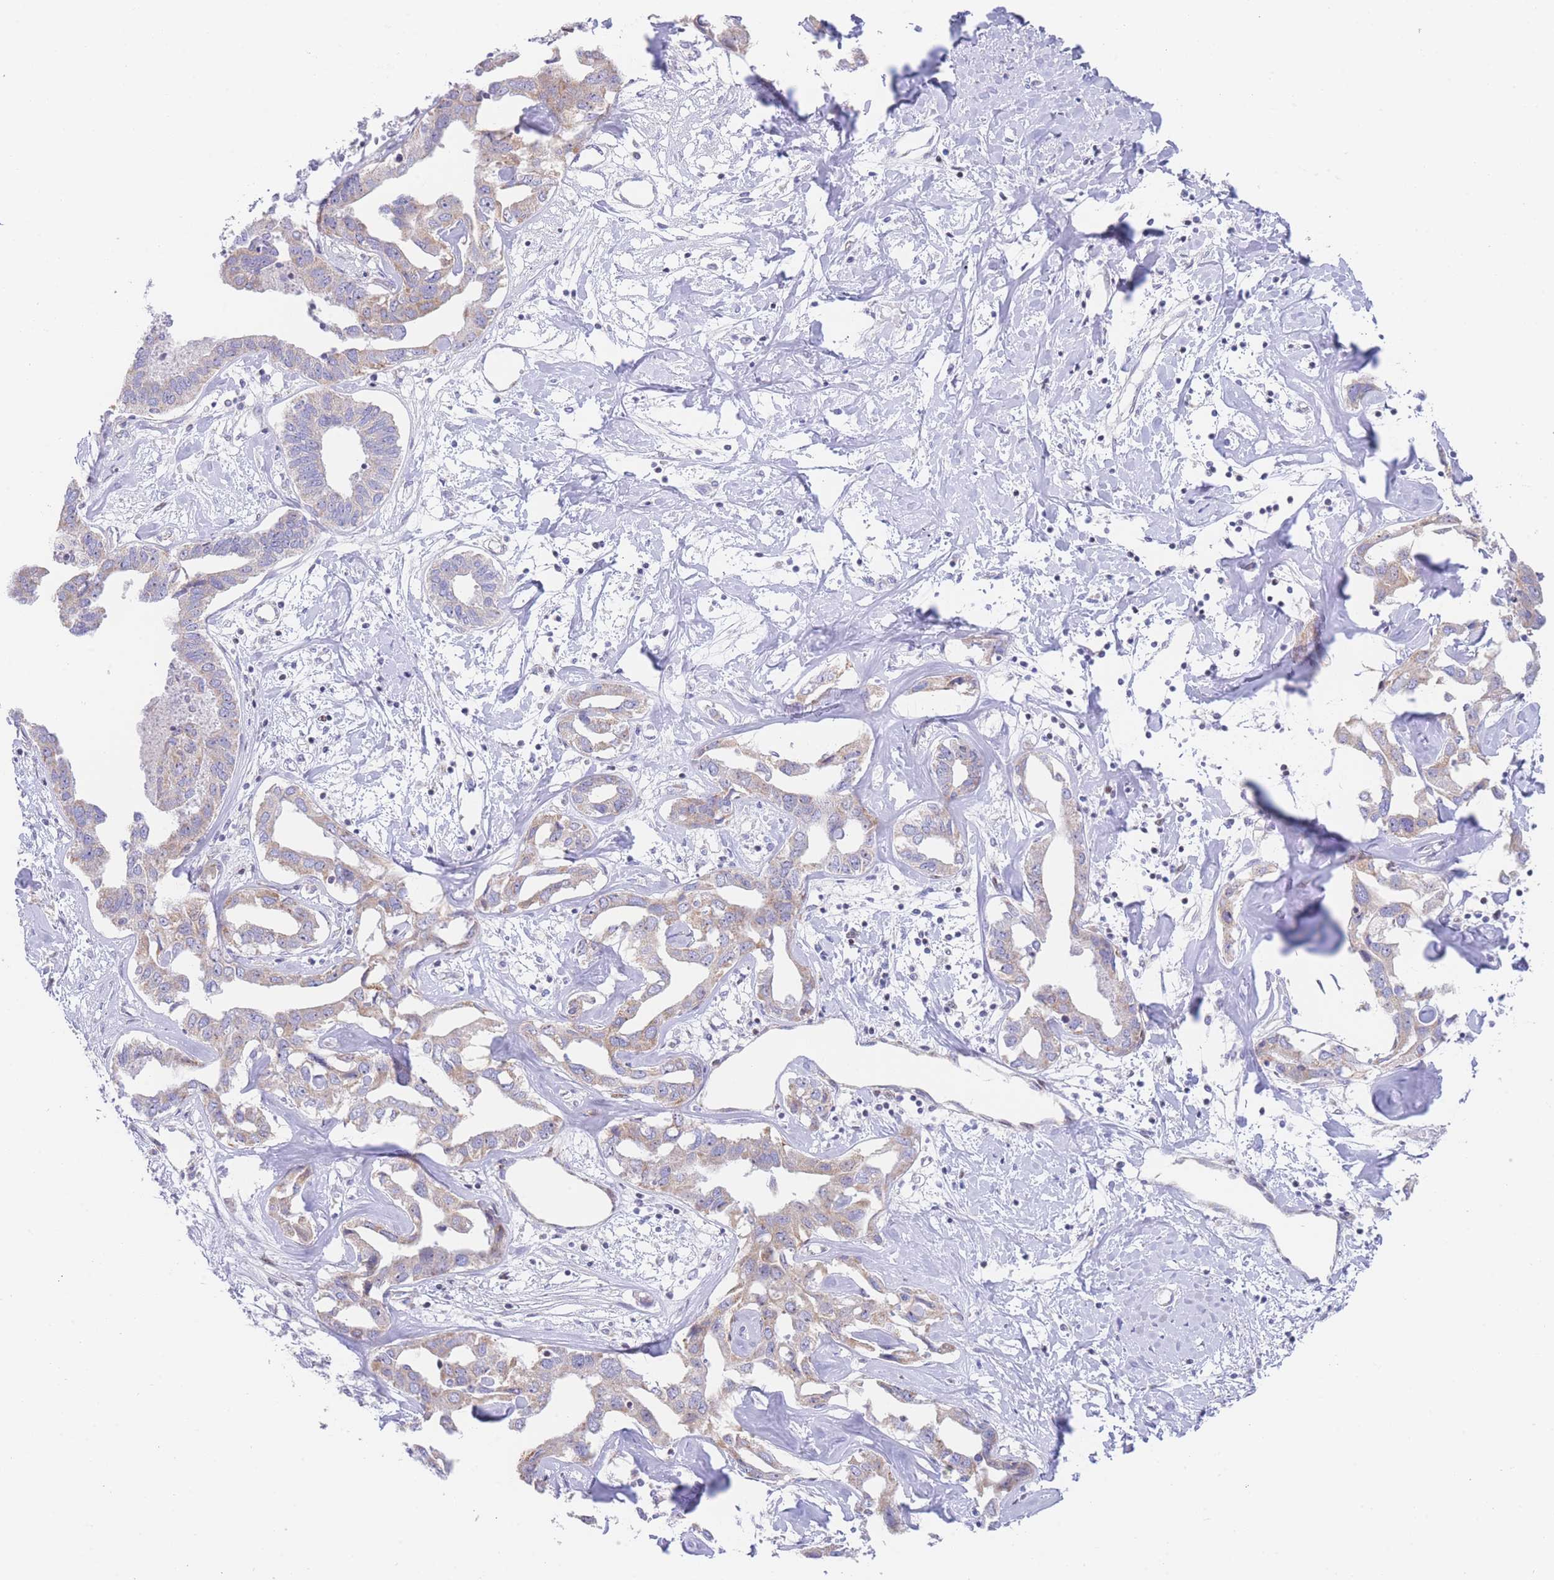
{"staining": {"intensity": "weak", "quantity": "25%-75%", "location": "cytoplasmic/membranous"}, "tissue": "liver cancer", "cell_type": "Tumor cells", "image_type": "cancer", "snomed": [{"axis": "morphology", "description": "Cholangiocarcinoma"}, {"axis": "topography", "description": "Liver"}], "caption": "This histopathology image reveals cholangiocarcinoma (liver) stained with immunohistochemistry to label a protein in brown. The cytoplasmic/membranous of tumor cells show weak positivity for the protein. Nuclei are counter-stained blue.", "gene": "GPAM", "patient": {"sex": "male", "age": 59}}